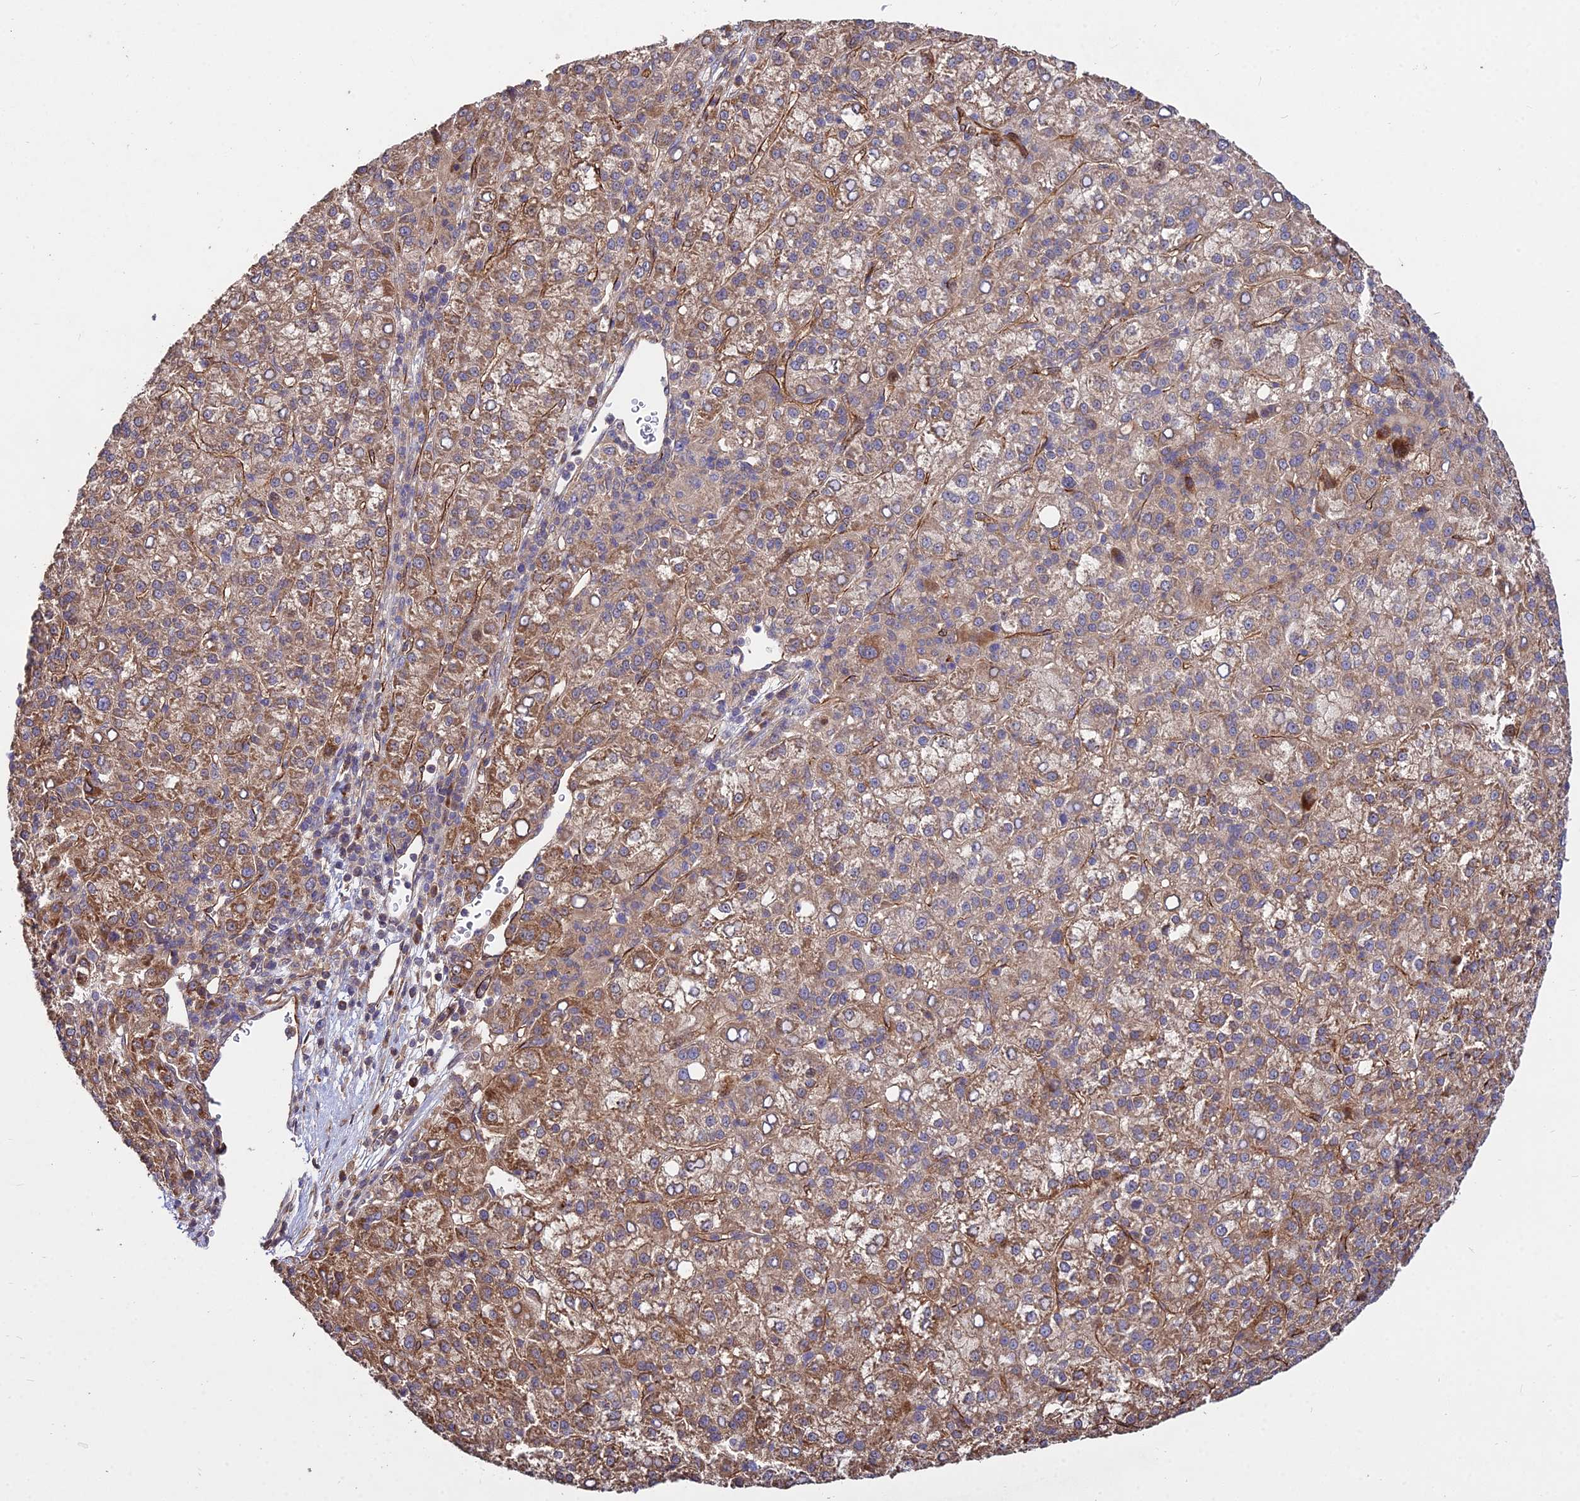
{"staining": {"intensity": "moderate", "quantity": ">75%", "location": "cytoplasmic/membranous"}, "tissue": "liver cancer", "cell_type": "Tumor cells", "image_type": "cancer", "snomed": [{"axis": "morphology", "description": "Carcinoma, Hepatocellular, NOS"}, {"axis": "topography", "description": "Liver"}], "caption": "This photomicrograph displays immunohistochemistry staining of human liver cancer (hepatocellular carcinoma), with medium moderate cytoplasmic/membranous expression in approximately >75% of tumor cells.", "gene": "GRTP1", "patient": {"sex": "female", "age": 58}}